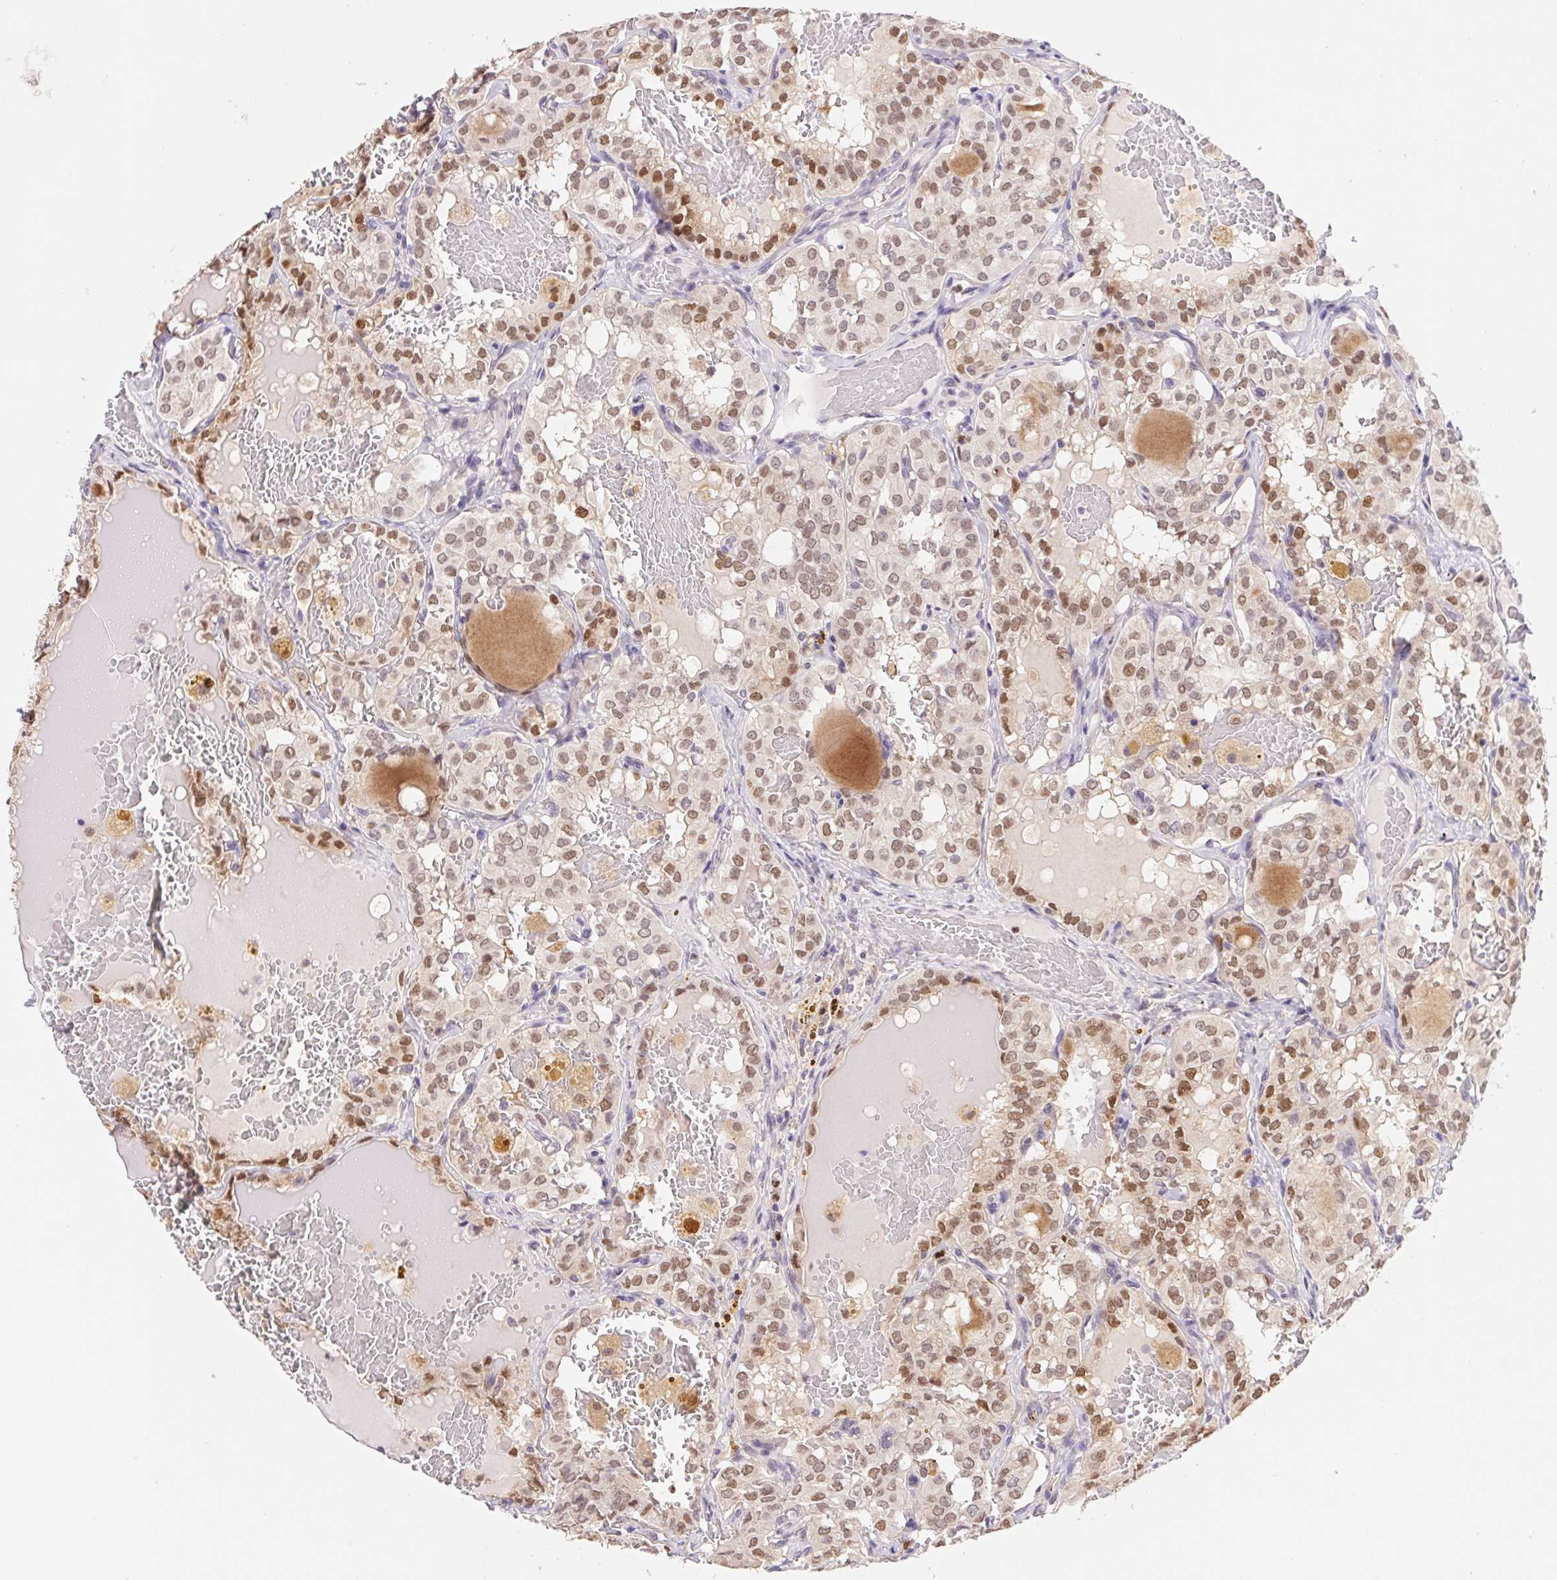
{"staining": {"intensity": "moderate", "quantity": ">75%", "location": "nuclear"}, "tissue": "thyroid cancer", "cell_type": "Tumor cells", "image_type": "cancer", "snomed": [{"axis": "morphology", "description": "Papillary adenocarcinoma, NOS"}, {"axis": "topography", "description": "Thyroid gland"}], "caption": "DAB (3,3'-diaminobenzidine) immunohistochemical staining of human thyroid papillary adenocarcinoma demonstrates moderate nuclear protein expression in about >75% of tumor cells.", "gene": "L3MBTL4", "patient": {"sex": "male", "age": 20}}